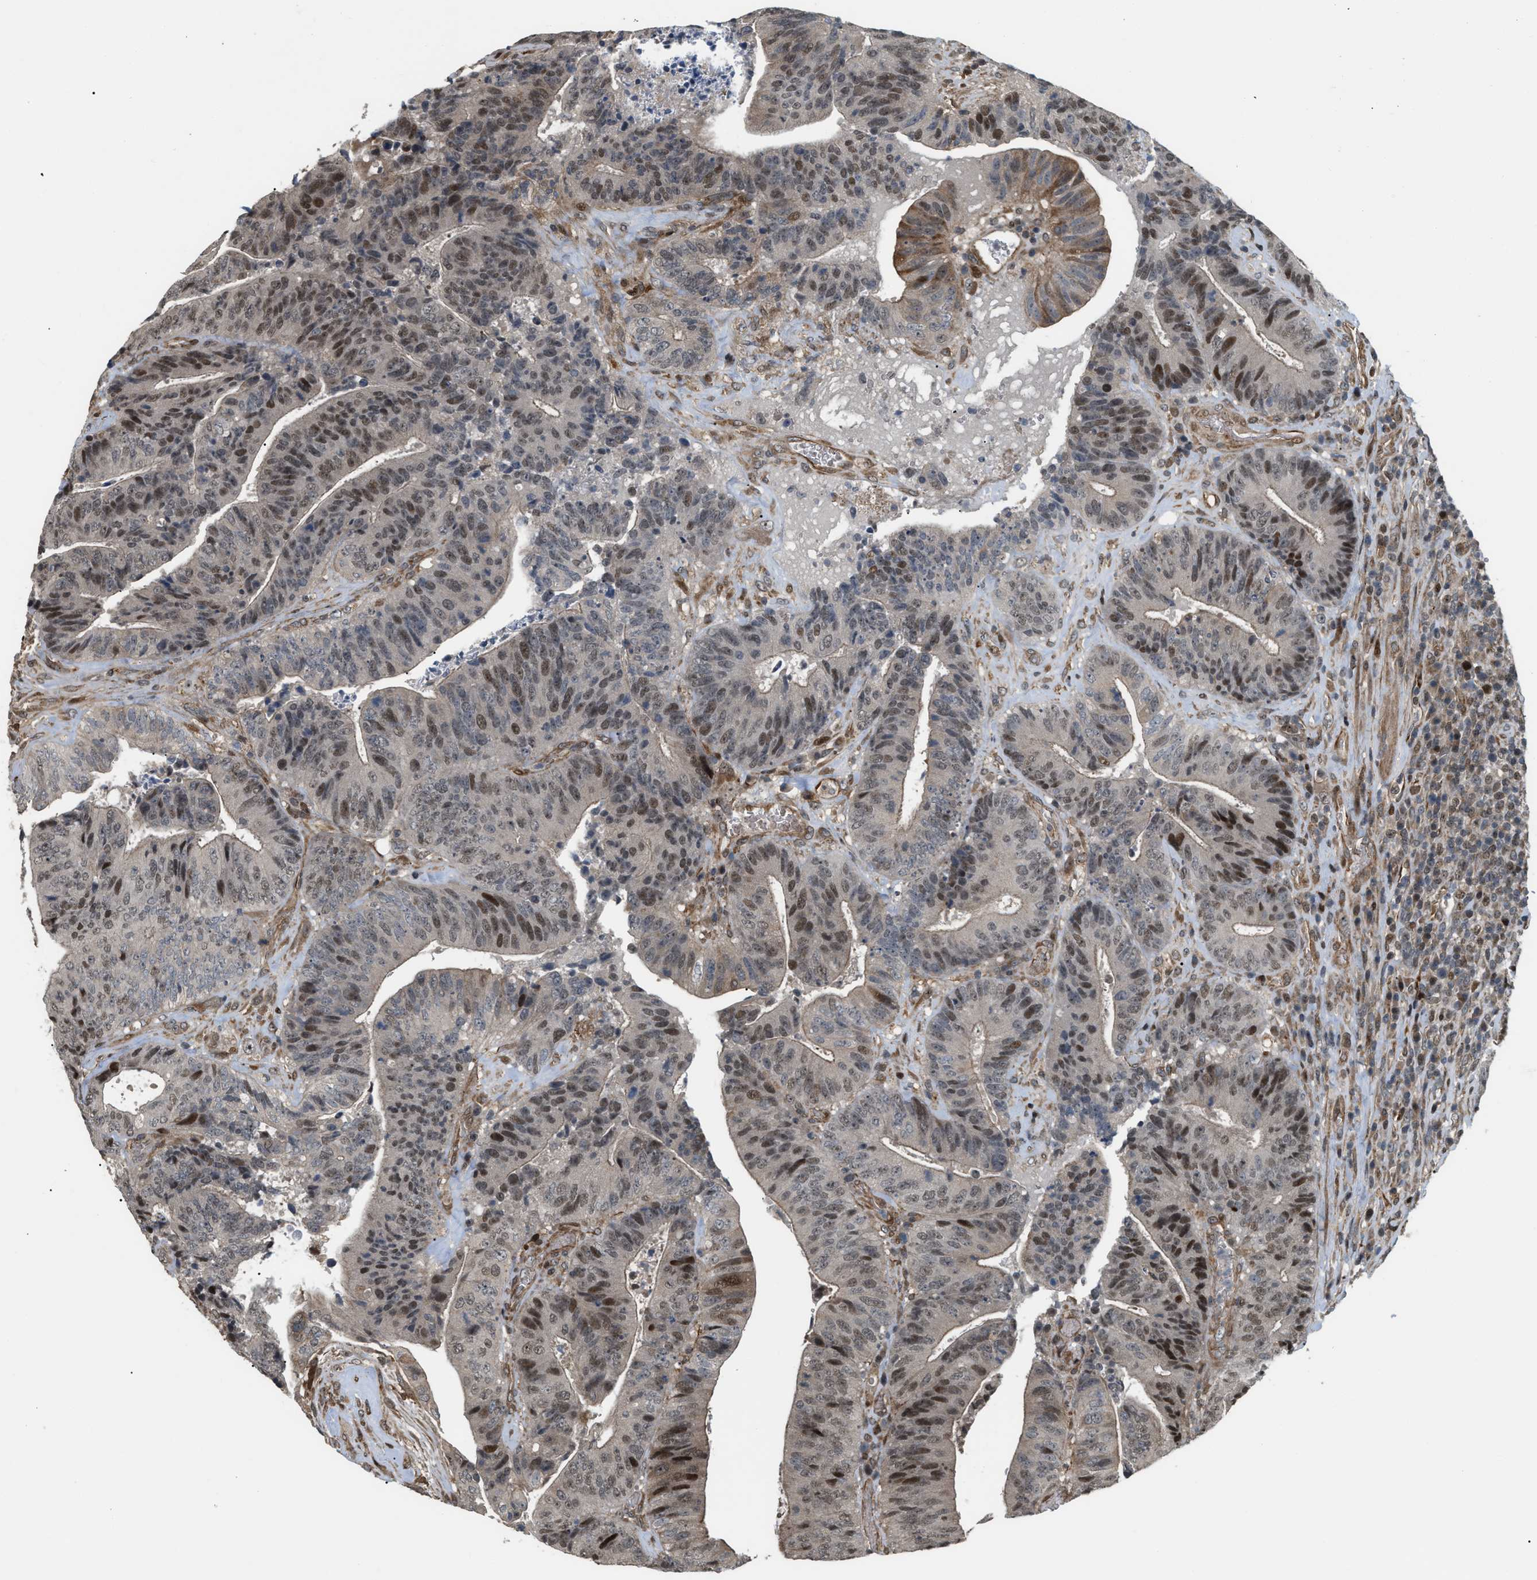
{"staining": {"intensity": "moderate", "quantity": "25%-75%", "location": "cytoplasmic/membranous,nuclear"}, "tissue": "colorectal cancer", "cell_type": "Tumor cells", "image_type": "cancer", "snomed": [{"axis": "morphology", "description": "Adenocarcinoma, NOS"}, {"axis": "topography", "description": "Rectum"}], "caption": "Tumor cells reveal moderate cytoplasmic/membranous and nuclear positivity in about 25%-75% of cells in adenocarcinoma (colorectal).", "gene": "LTA4H", "patient": {"sex": "male", "age": 72}}